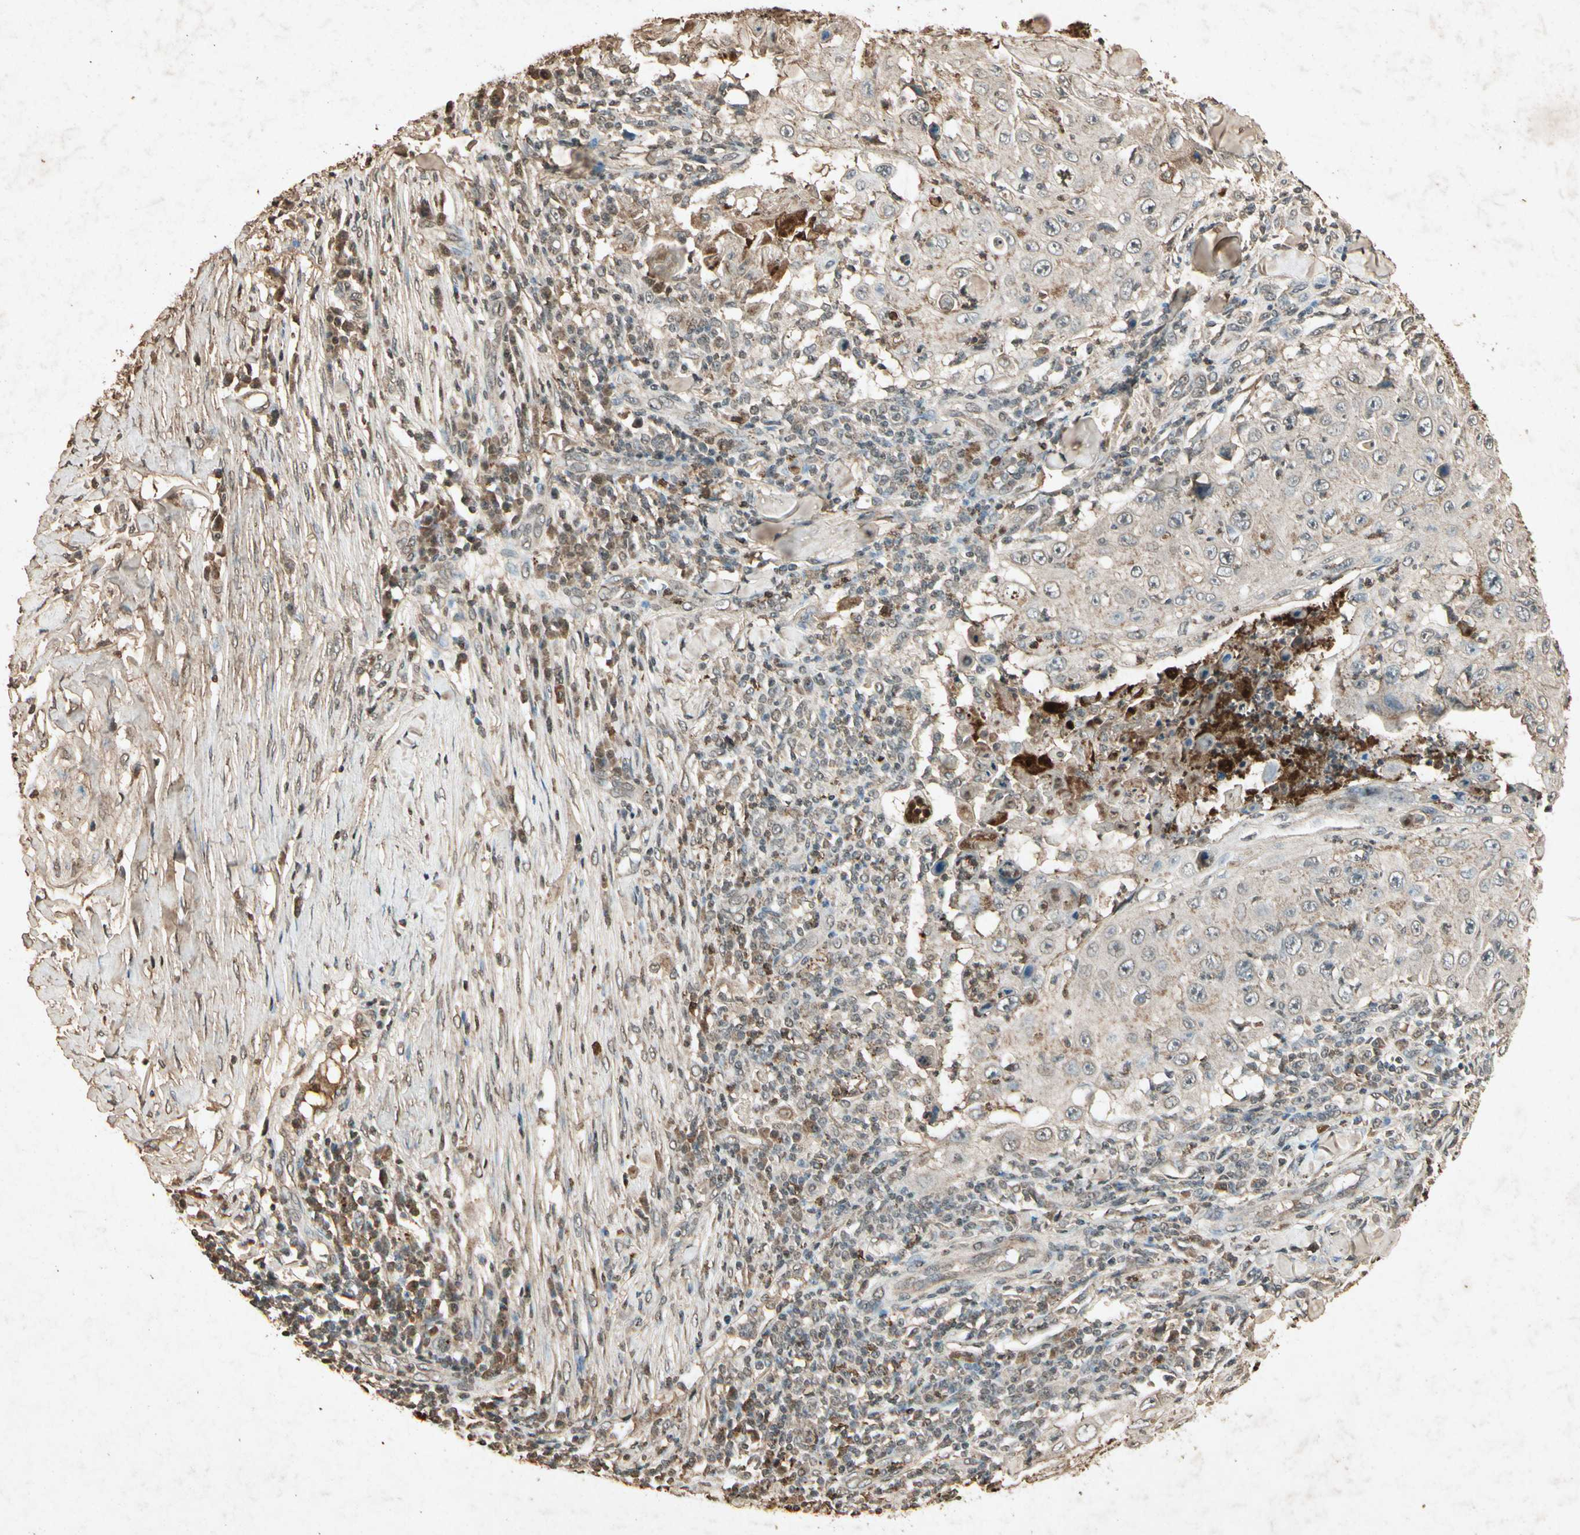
{"staining": {"intensity": "moderate", "quantity": ">75%", "location": "cytoplasmic/membranous"}, "tissue": "skin cancer", "cell_type": "Tumor cells", "image_type": "cancer", "snomed": [{"axis": "morphology", "description": "Squamous cell carcinoma, NOS"}, {"axis": "topography", "description": "Skin"}], "caption": "Skin squamous cell carcinoma stained for a protein (brown) shows moderate cytoplasmic/membranous positive staining in about >75% of tumor cells.", "gene": "GC", "patient": {"sex": "male", "age": 86}}